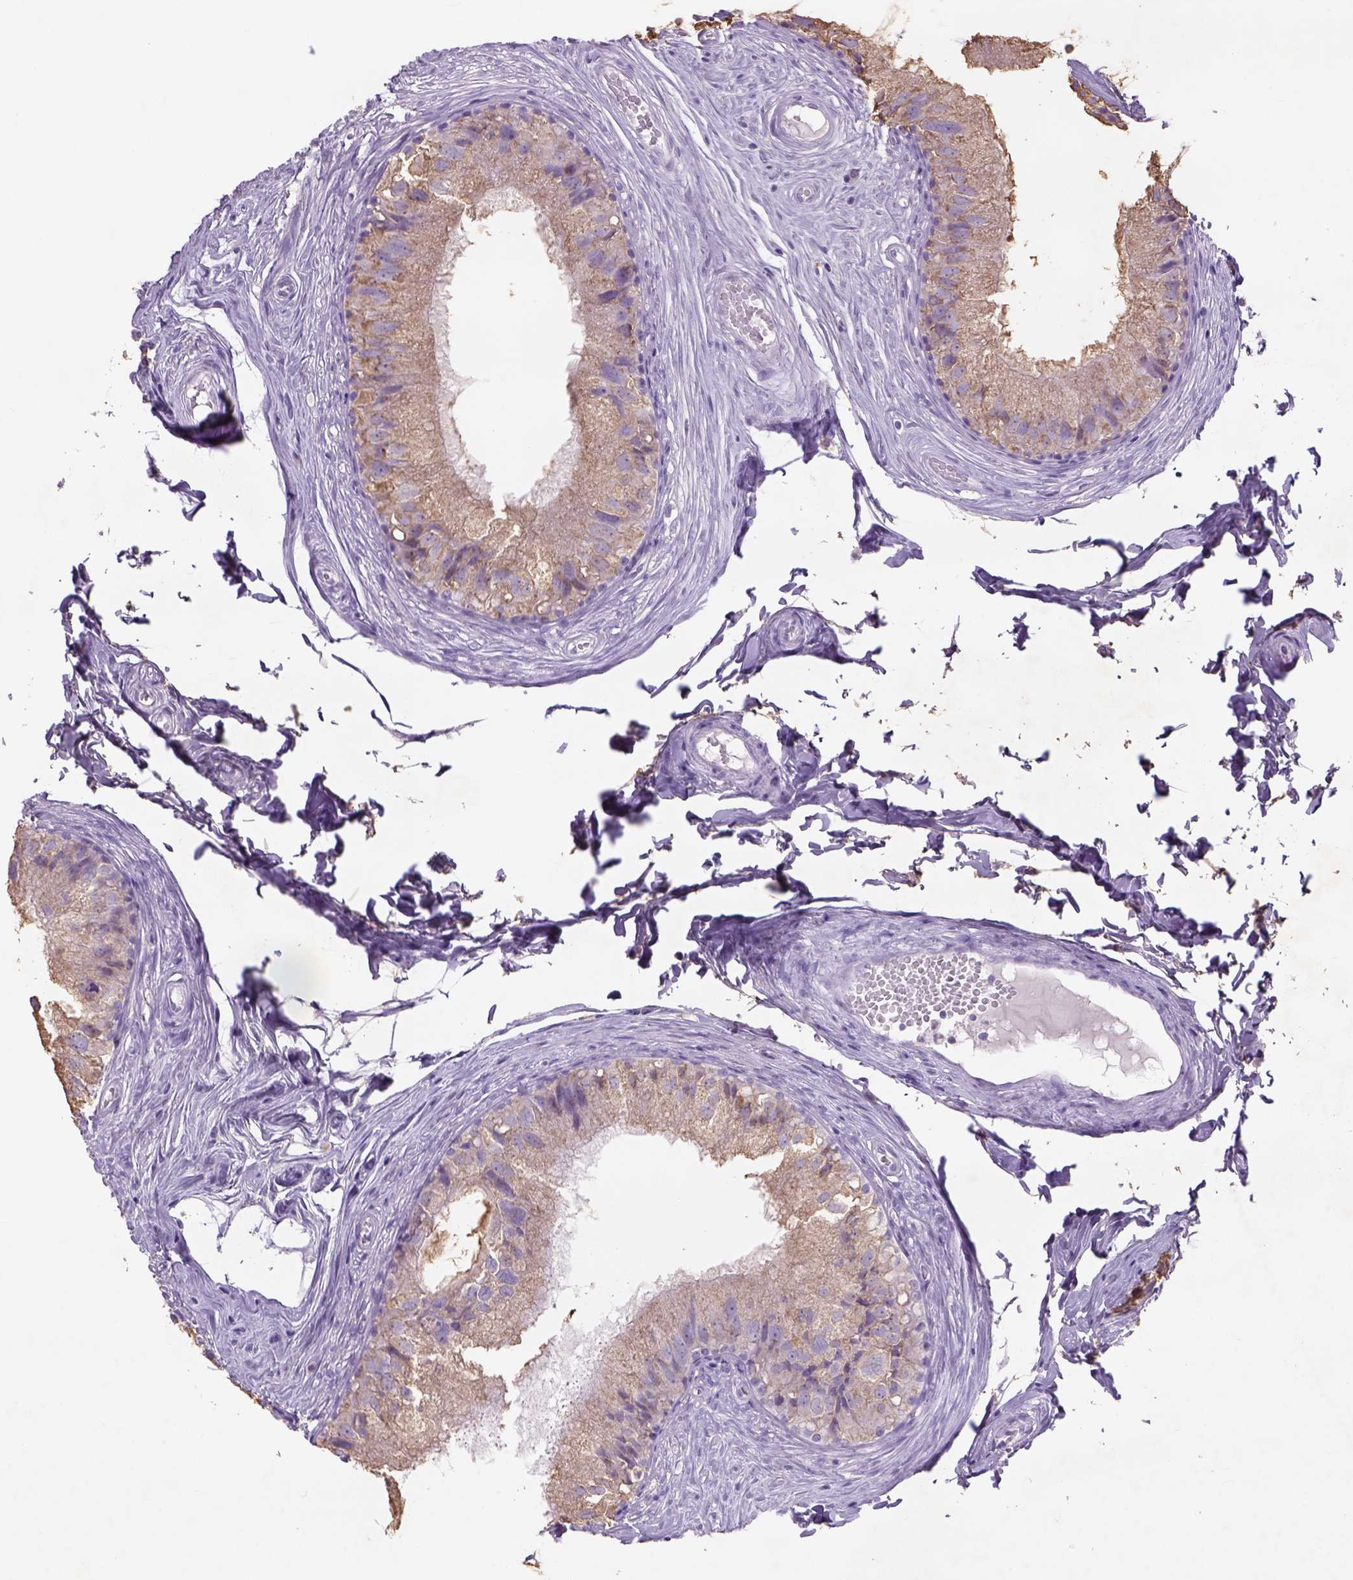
{"staining": {"intensity": "weak", "quantity": ">75%", "location": "cytoplasmic/membranous"}, "tissue": "epididymis", "cell_type": "Glandular cells", "image_type": "normal", "snomed": [{"axis": "morphology", "description": "Normal tissue, NOS"}, {"axis": "topography", "description": "Epididymis"}], "caption": "Epididymis was stained to show a protein in brown. There is low levels of weak cytoplasmic/membranous staining in approximately >75% of glandular cells. The protein of interest is stained brown, and the nuclei are stained in blue (DAB (3,3'-diaminobenzidine) IHC with brightfield microscopy, high magnification).", "gene": "NAALAD2", "patient": {"sex": "male", "age": 45}}